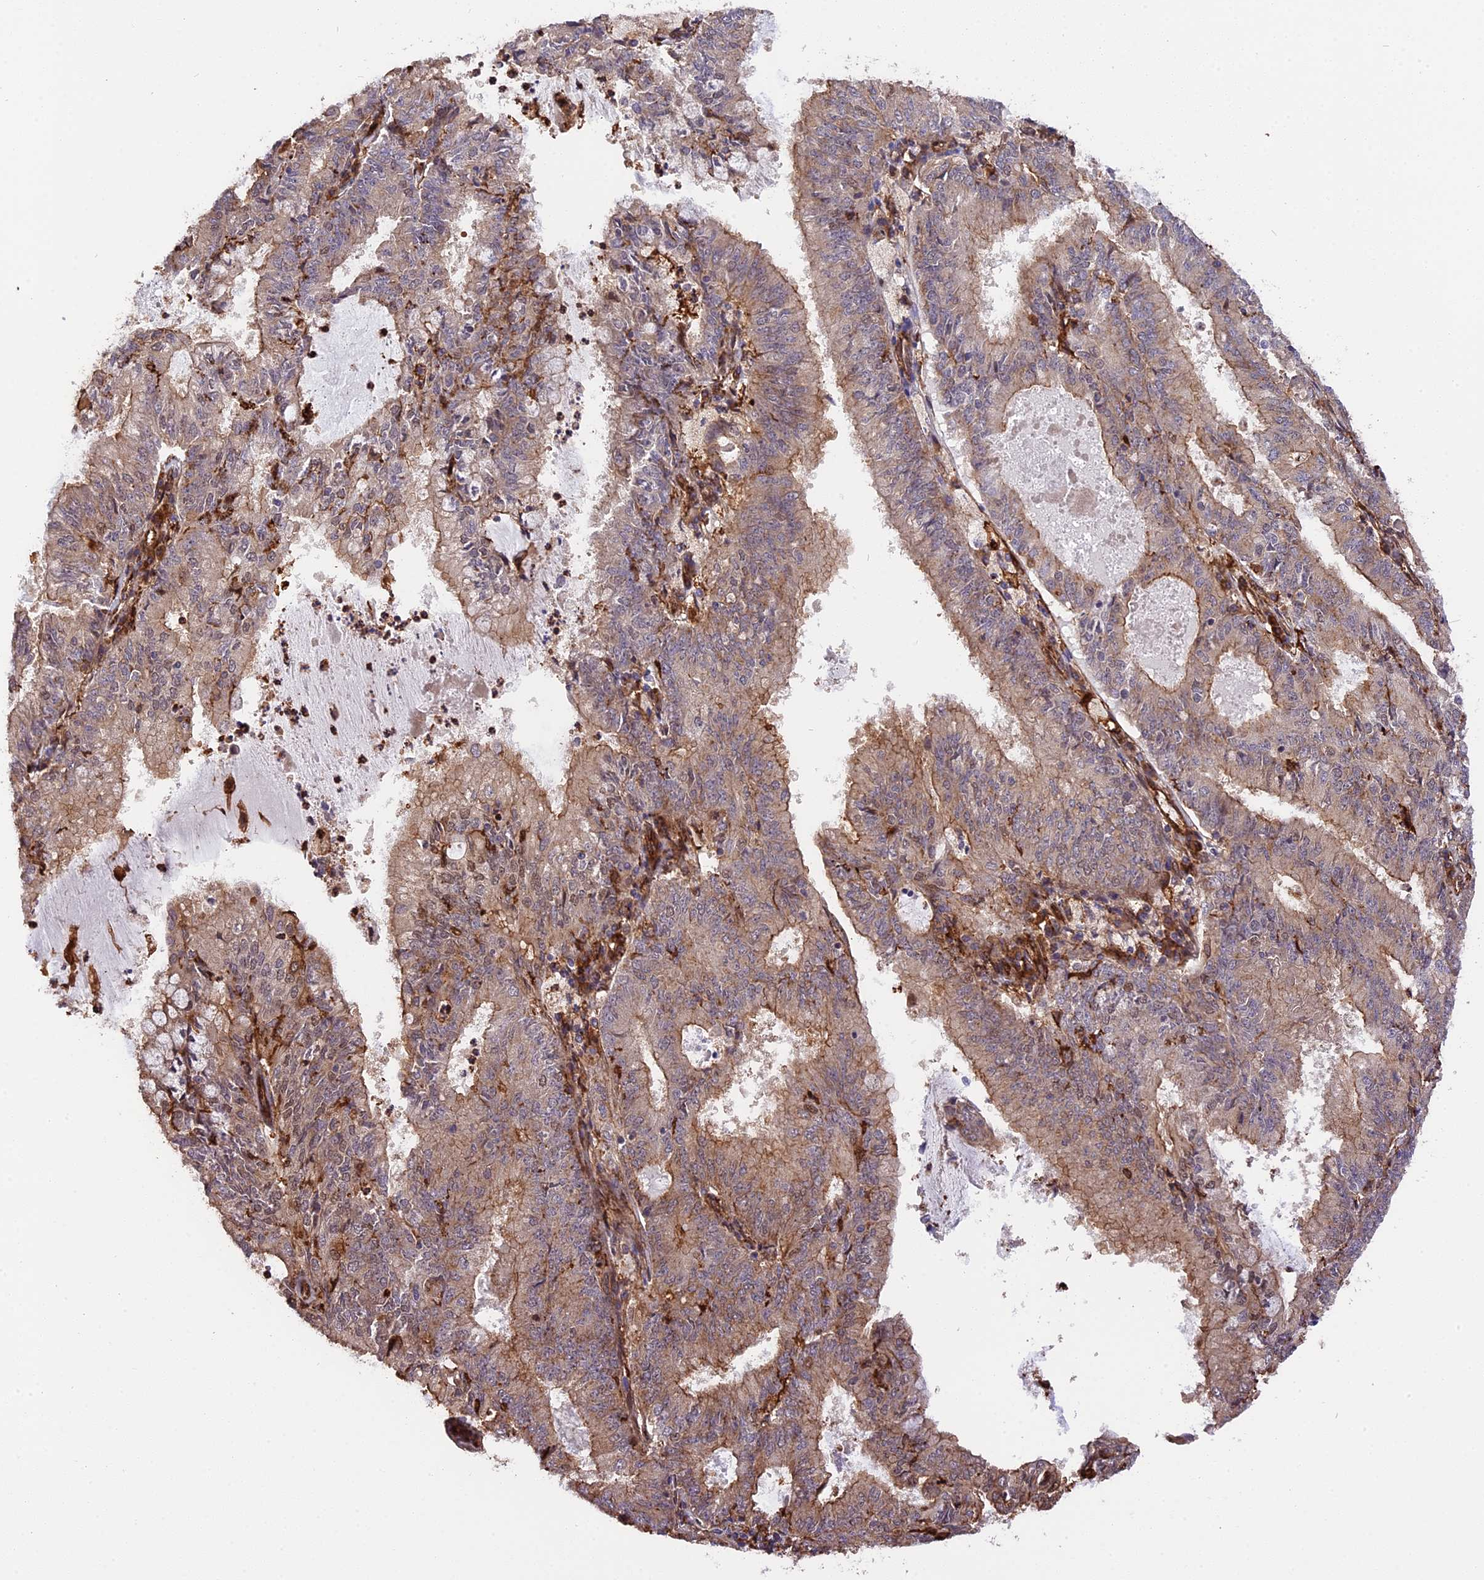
{"staining": {"intensity": "moderate", "quantity": ">75%", "location": "cytoplasmic/membranous"}, "tissue": "endometrial cancer", "cell_type": "Tumor cells", "image_type": "cancer", "snomed": [{"axis": "morphology", "description": "Adenocarcinoma, NOS"}, {"axis": "topography", "description": "Endometrium"}], "caption": "IHC micrograph of neoplastic tissue: endometrial cancer (adenocarcinoma) stained using immunohistochemistry shows medium levels of moderate protein expression localized specifically in the cytoplasmic/membranous of tumor cells, appearing as a cytoplasmic/membranous brown color.", "gene": "HERPUD1", "patient": {"sex": "female", "age": 57}}